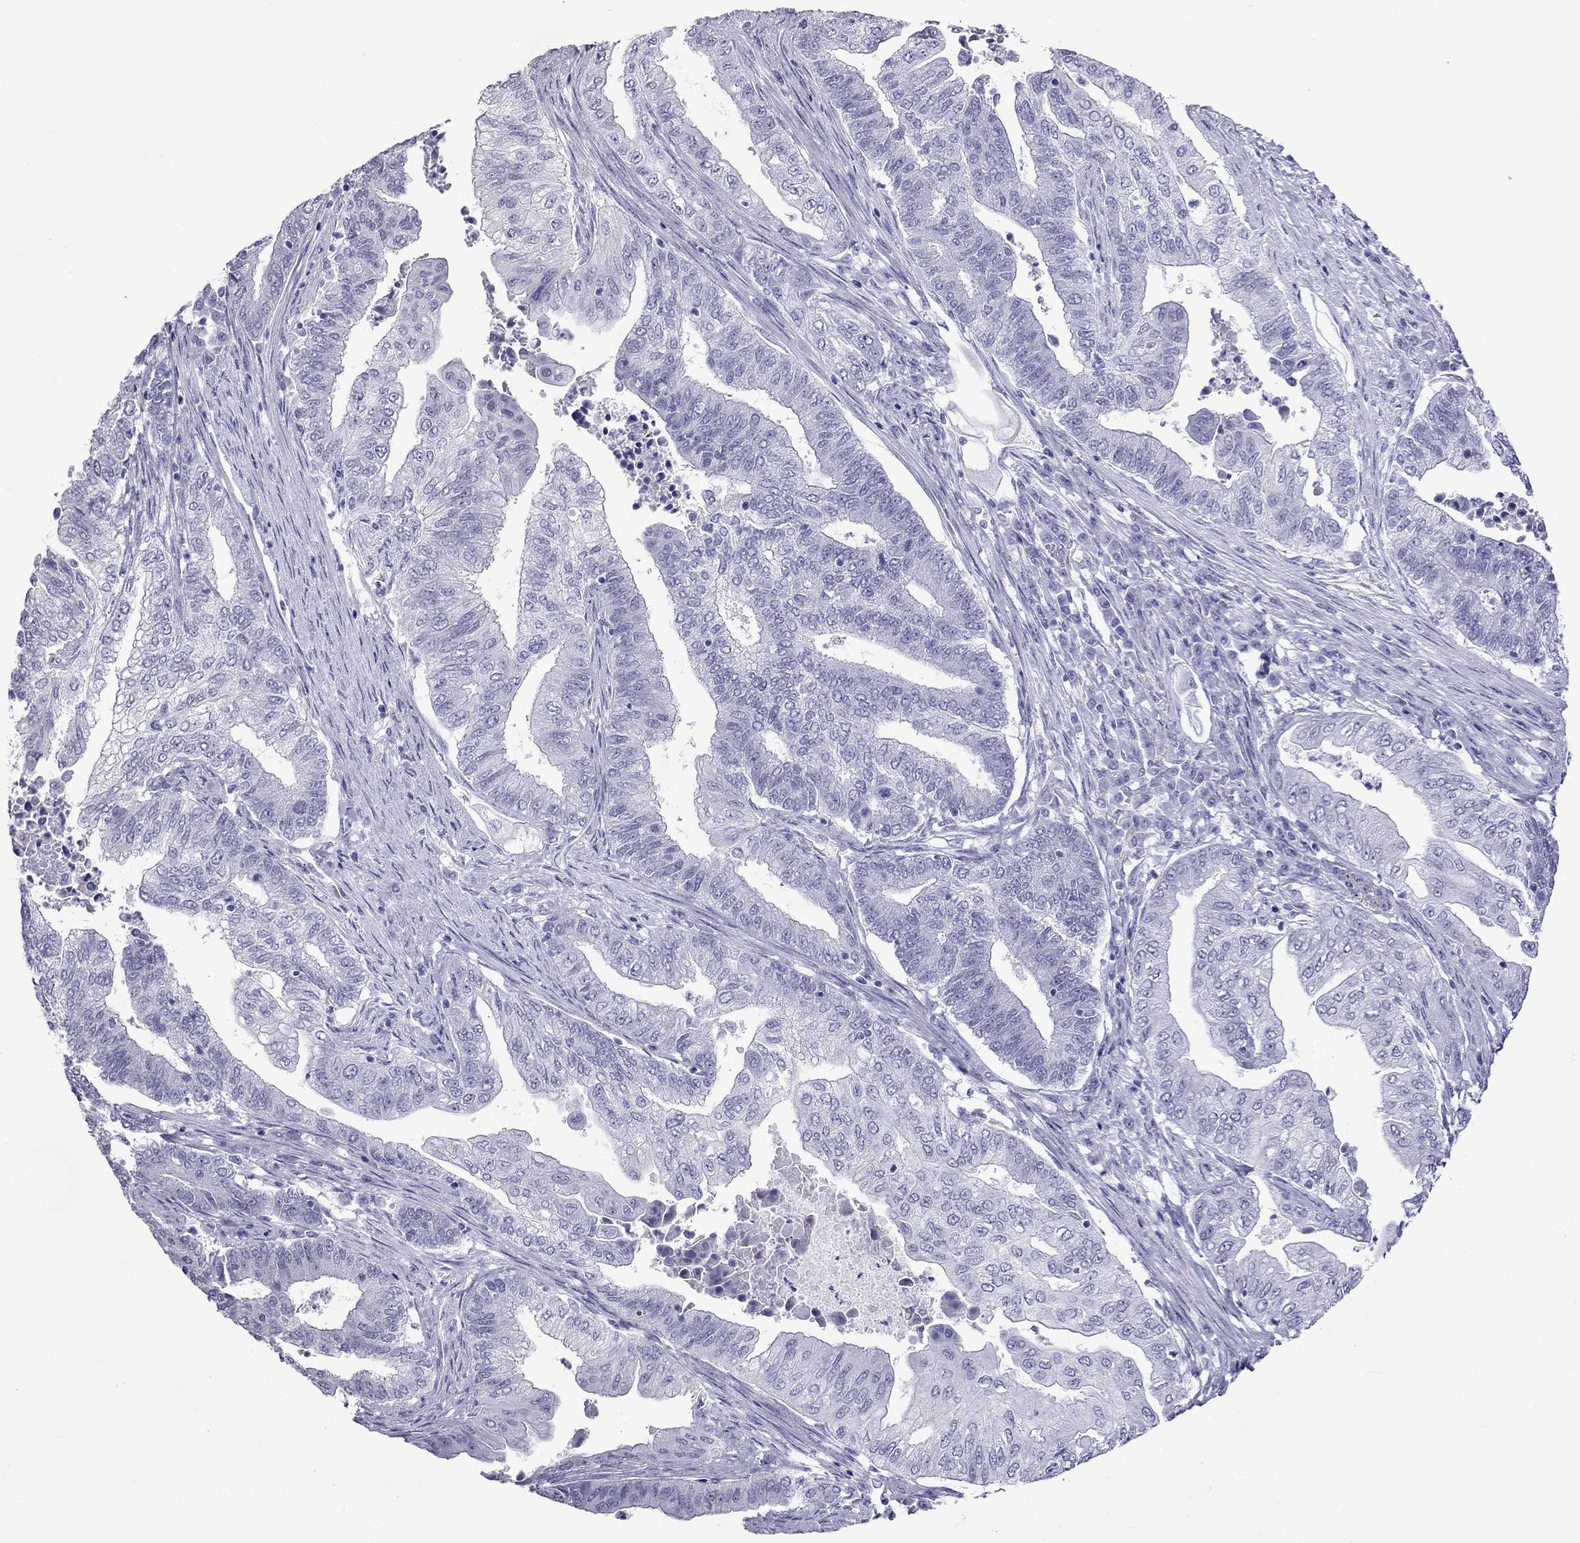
{"staining": {"intensity": "negative", "quantity": "none", "location": "none"}, "tissue": "endometrial cancer", "cell_type": "Tumor cells", "image_type": "cancer", "snomed": [{"axis": "morphology", "description": "Adenocarcinoma, NOS"}, {"axis": "topography", "description": "Uterus"}, {"axis": "topography", "description": "Endometrium"}], "caption": "High power microscopy micrograph of an immunohistochemistry (IHC) histopathology image of endometrial adenocarcinoma, revealing no significant staining in tumor cells. (DAB IHC visualized using brightfield microscopy, high magnification).", "gene": "MGP", "patient": {"sex": "female", "age": 54}}